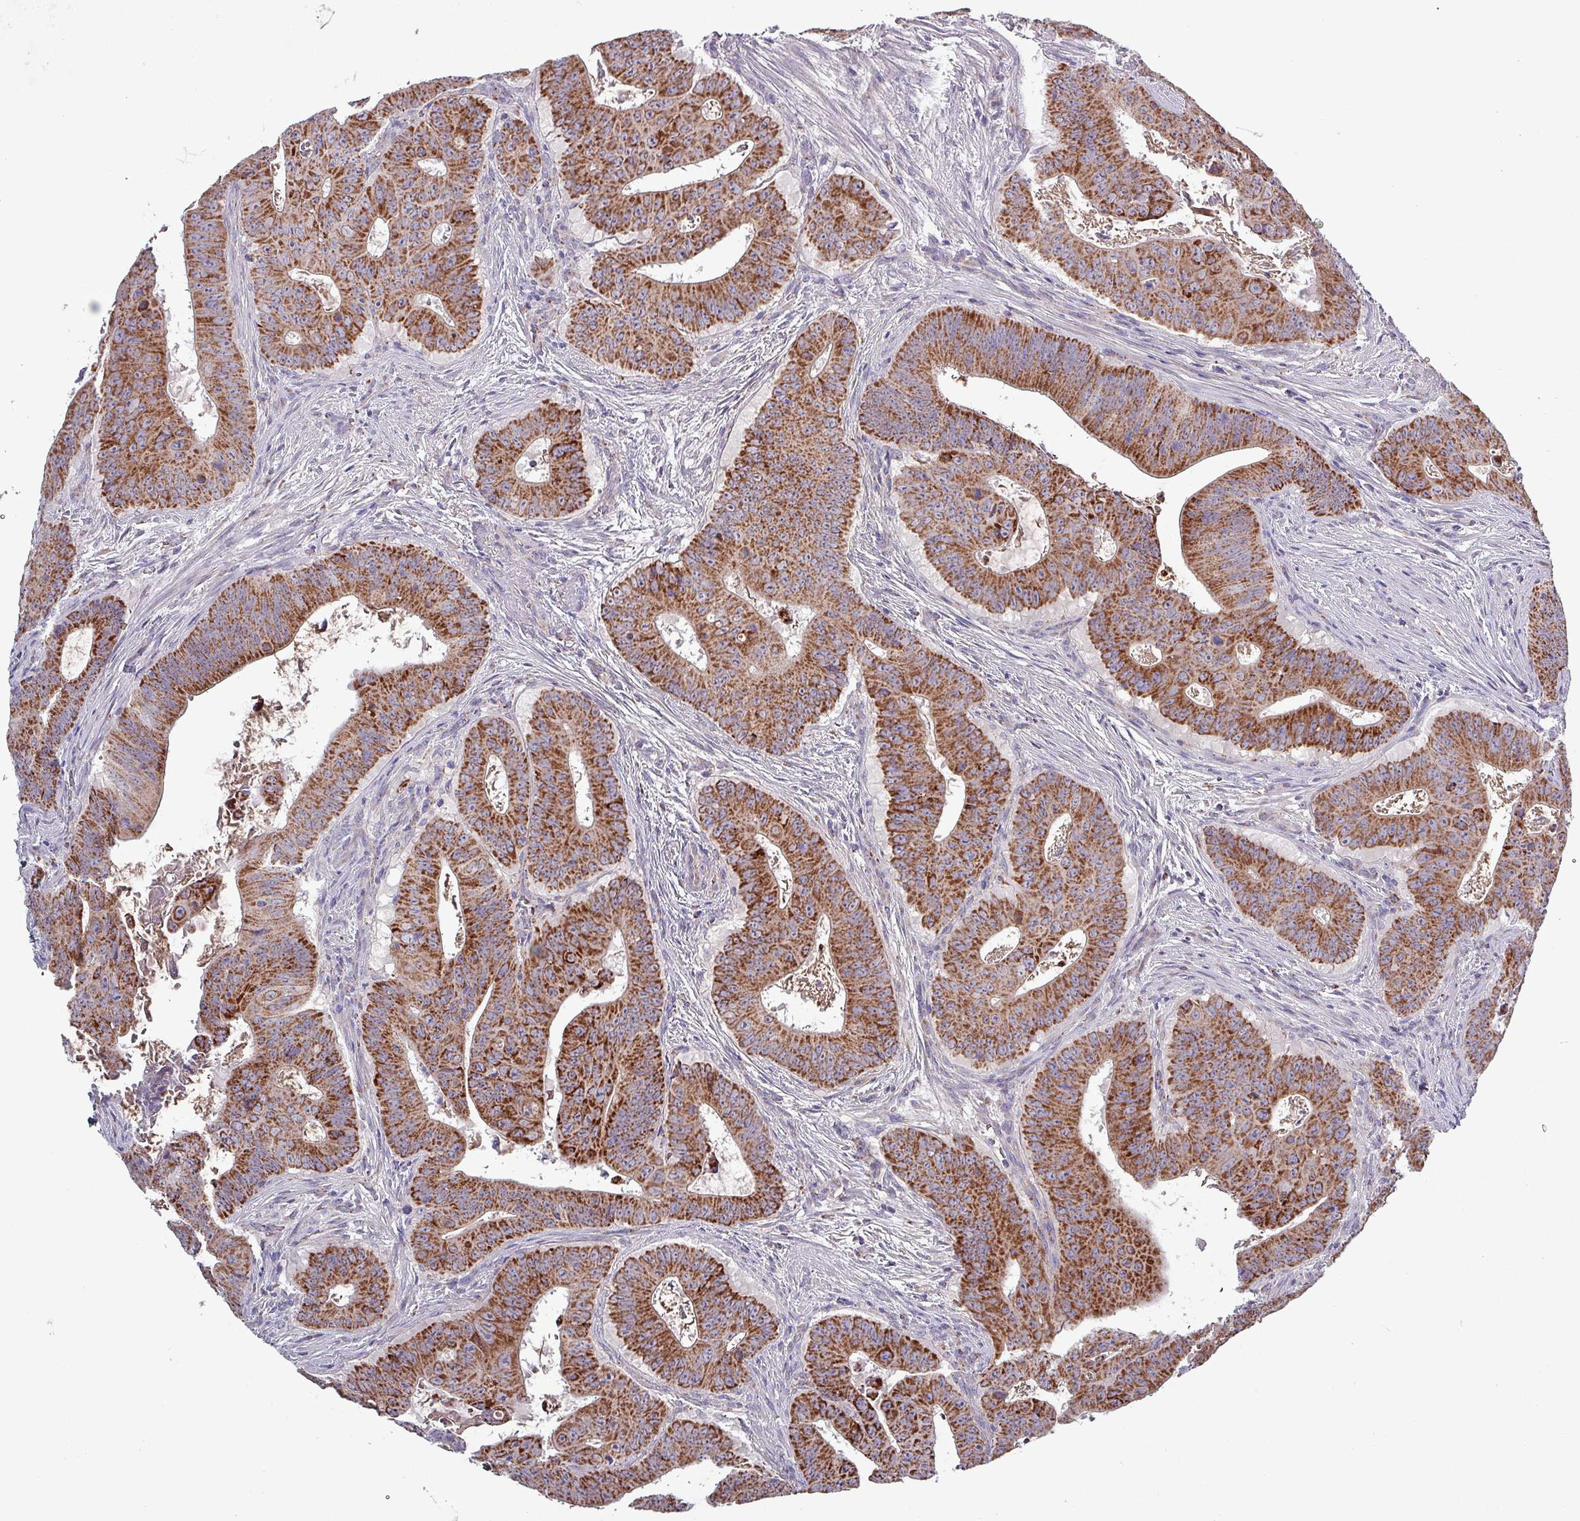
{"staining": {"intensity": "strong", "quantity": ">75%", "location": "cytoplasmic/membranous"}, "tissue": "colorectal cancer", "cell_type": "Tumor cells", "image_type": "cancer", "snomed": [{"axis": "morphology", "description": "Adenocarcinoma, NOS"}, {"axis": "topography", "description": "Rectum"}], "caption": "This histopathology image displays IHC staining of colorectal cancer, with high strong cytoplasmic/membranous positivity in approximately >75% of tumor cells.", "gene": "ZNF322", "patient": {"sex": "female", "age": 75}}